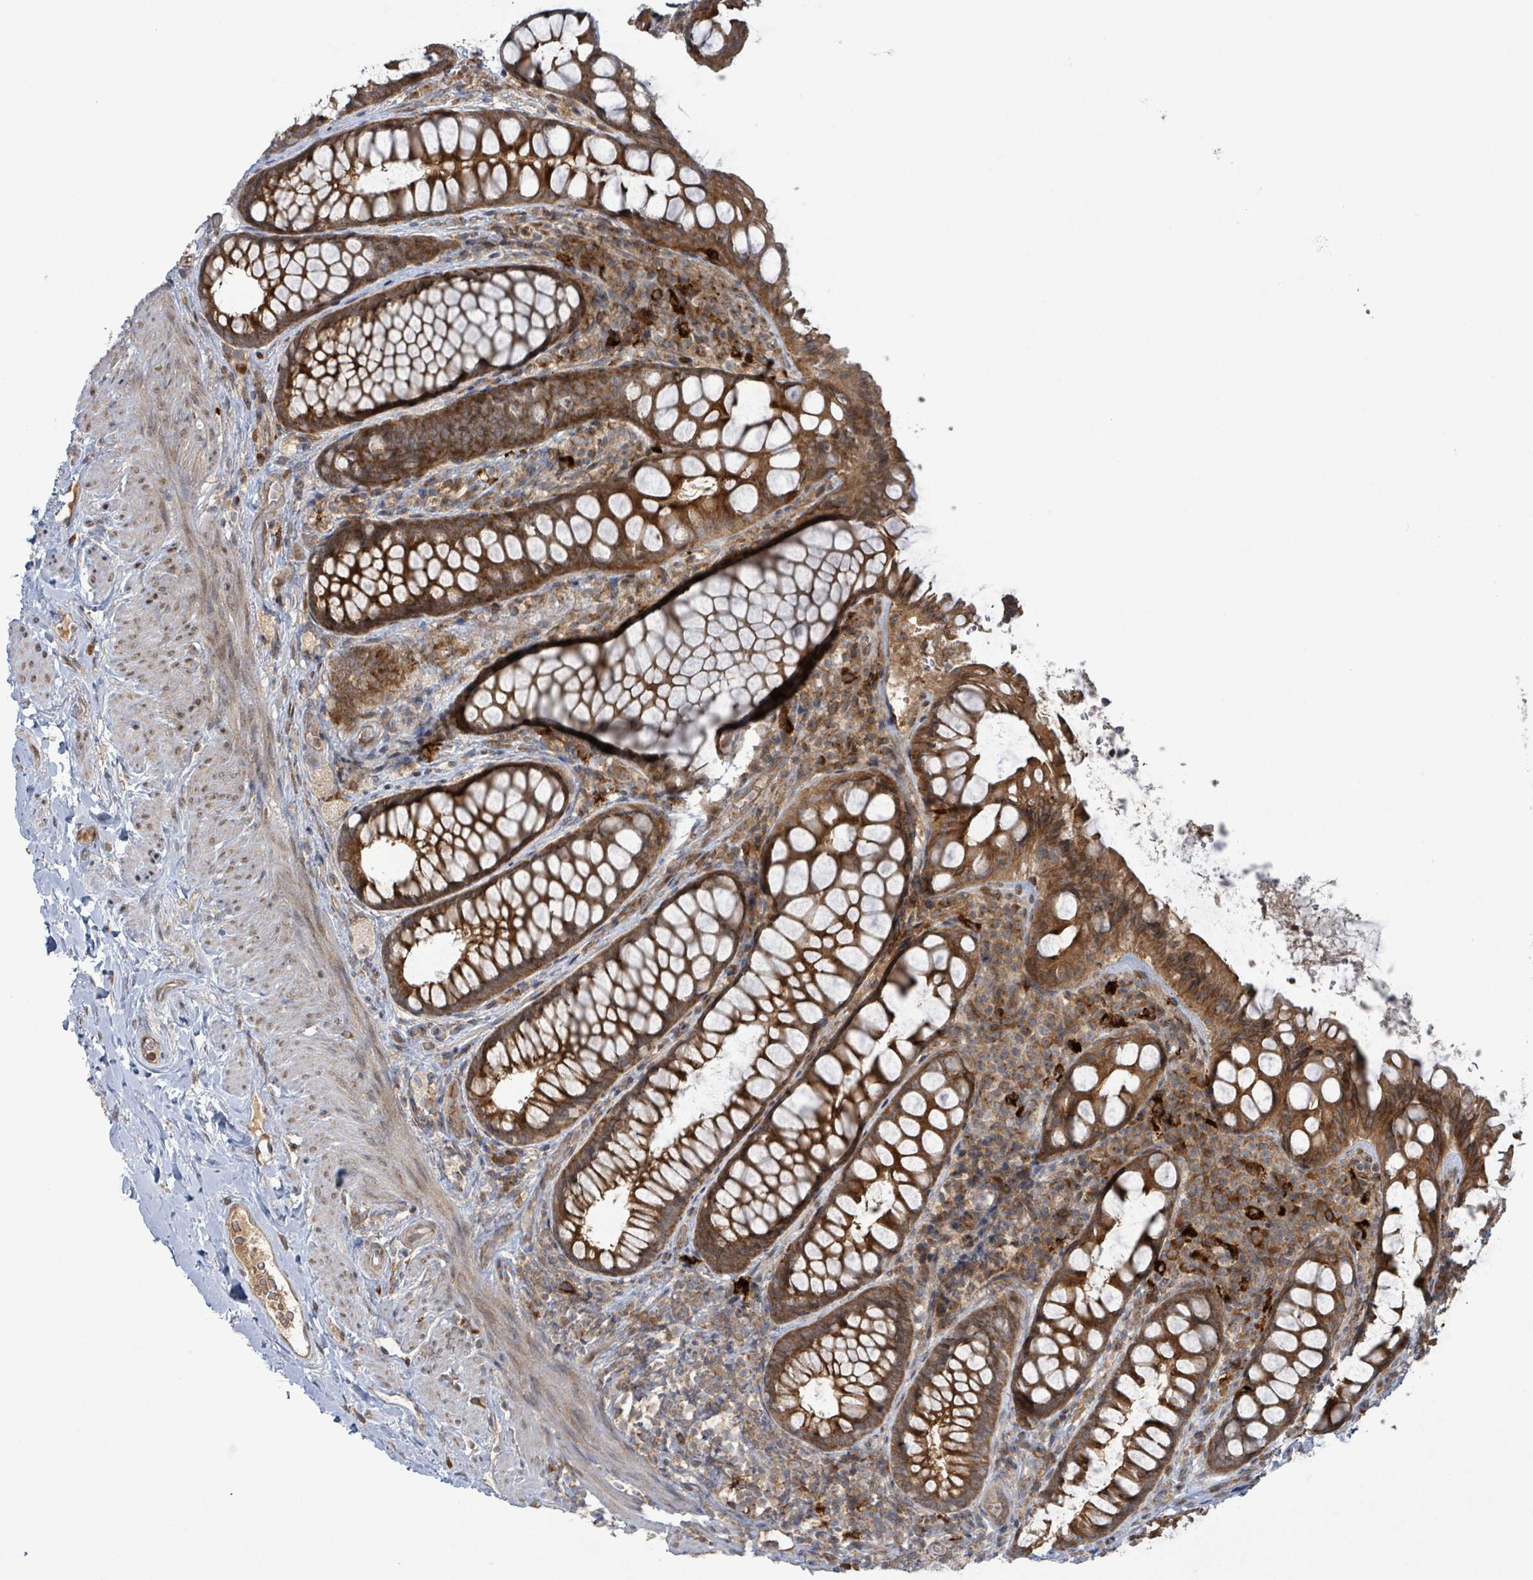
{"staining": {"intensity": "strong", "quantity": ">75%", "location": "cytoplasmic/membranous"}, "tissue": "rectum", "cell_type": "Glandular cells", "image_type": "normal", "snomed": [{"axis": "morphology", "description": "Normal tissue, NOS"}, {"axis": "topography", "description": "Rectum"}, {"axis": "topography", "description": "Peripheral nerve tissue"}], "caption": "Immunohistochemical staining of unremarkable human rectum shows high levels of strong cytoplasmic/membranous positivity in approximately >75% of glandular cells. The protein of interest is shown in brown color, while the nuclei are stained blue.", "gene": "OR51E1", "patient": {"sex": "female", "age": 69}}